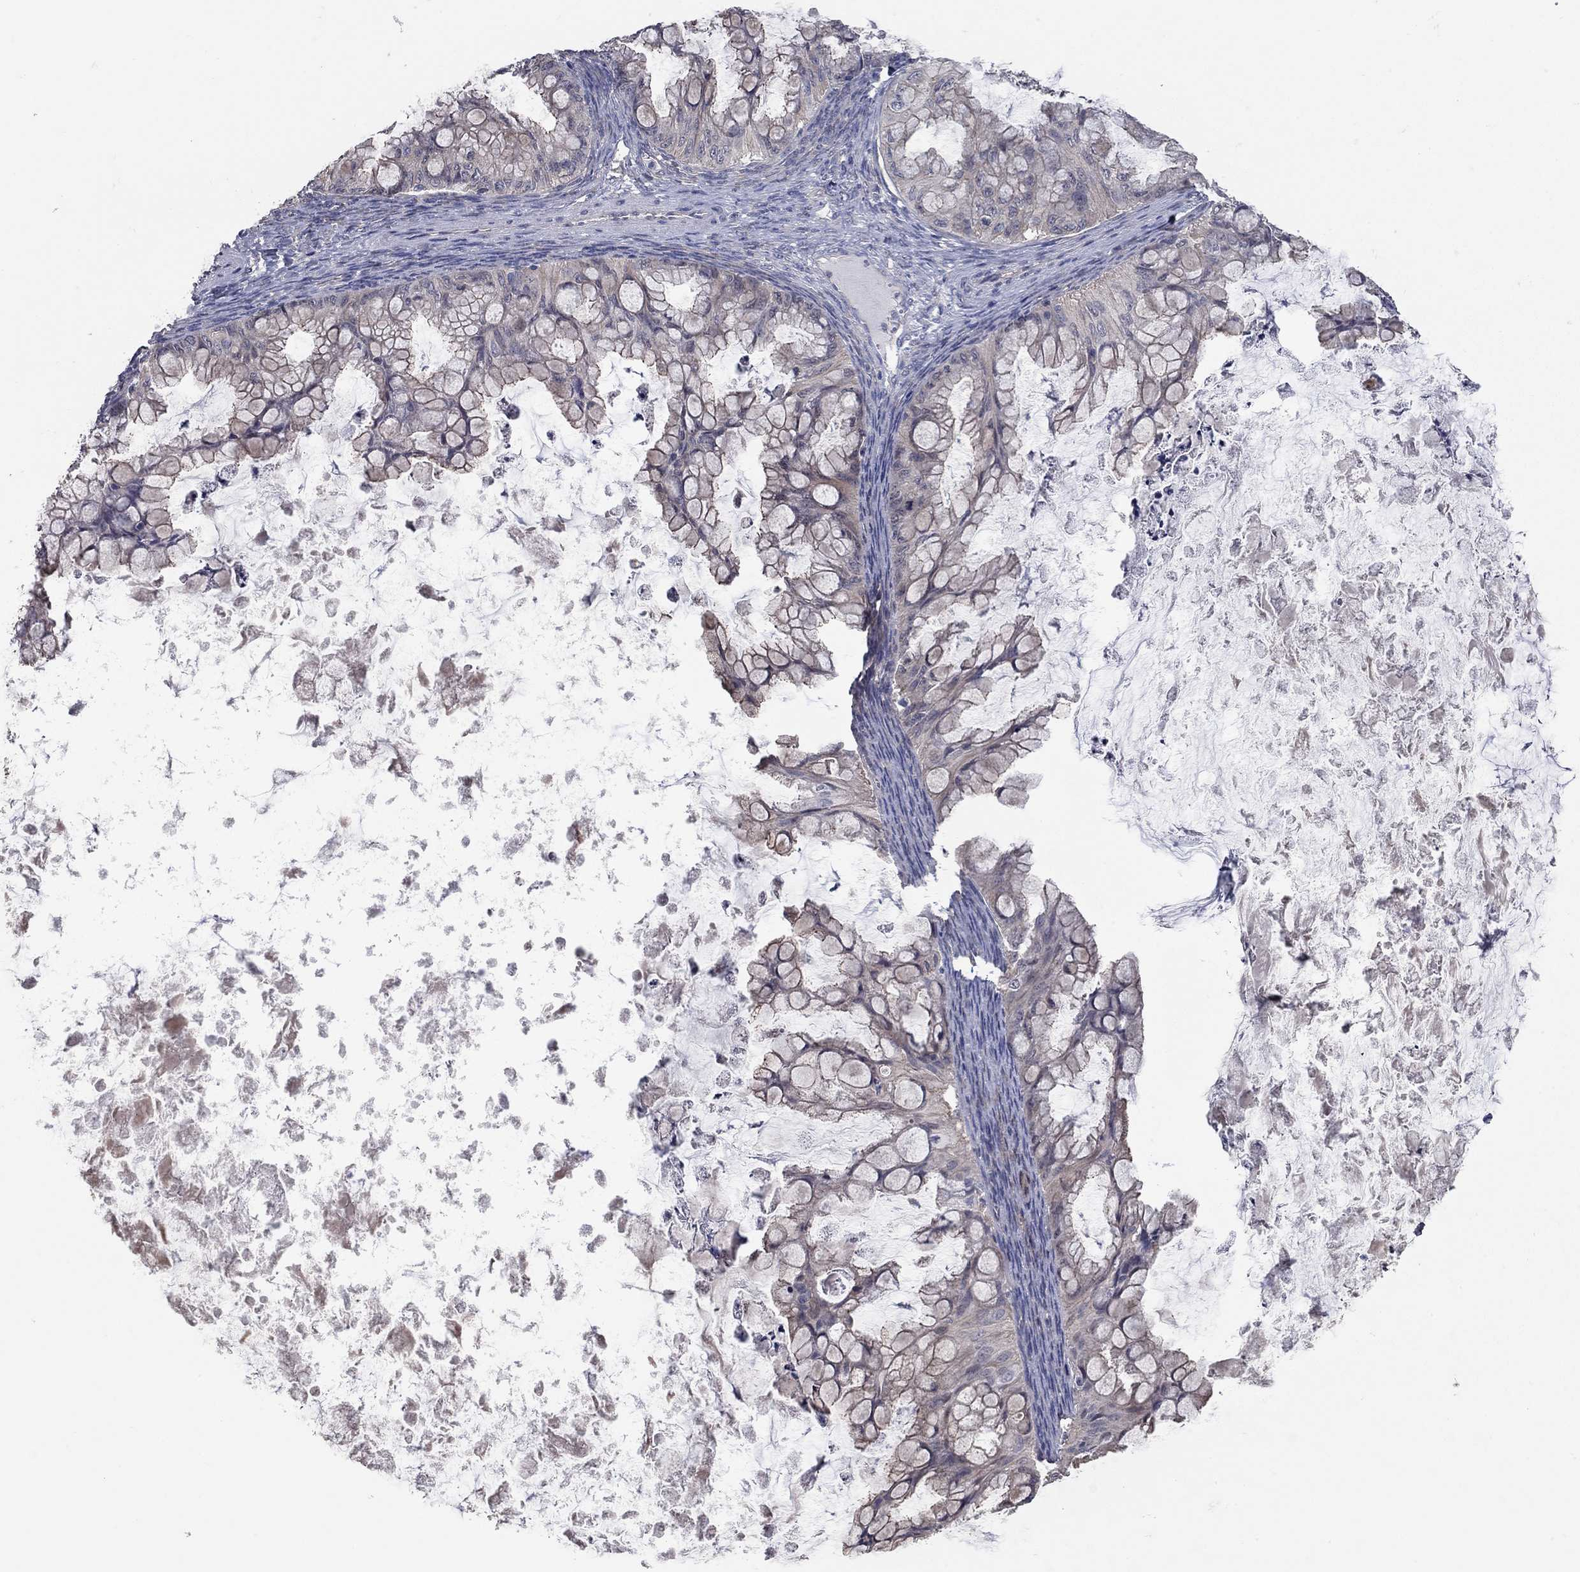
{"staining": {"intensity": "negative", "quantity": "none", "location": "none"}, "tissue": "ovarian cancer", "cell_type": "Tumor cells", "image_type": "cancer", "snomed": [{"axis": "morphology", "description": "Cystadenocarcinoma, mucinous, NOS"}, {"axis": "topography", "description": "Ovary"}], "caption": "High magnification brightfield microscopy of ovarian cancer stained with DAB (brown) and counterstained with hematoxylin (blue): tumor cells show no significant expression. (DAB (3,3'-diaminobenzidine) IHC, high magnification).", "gene": "WASF3", "patient": {"sex": "female", "age": 35}}